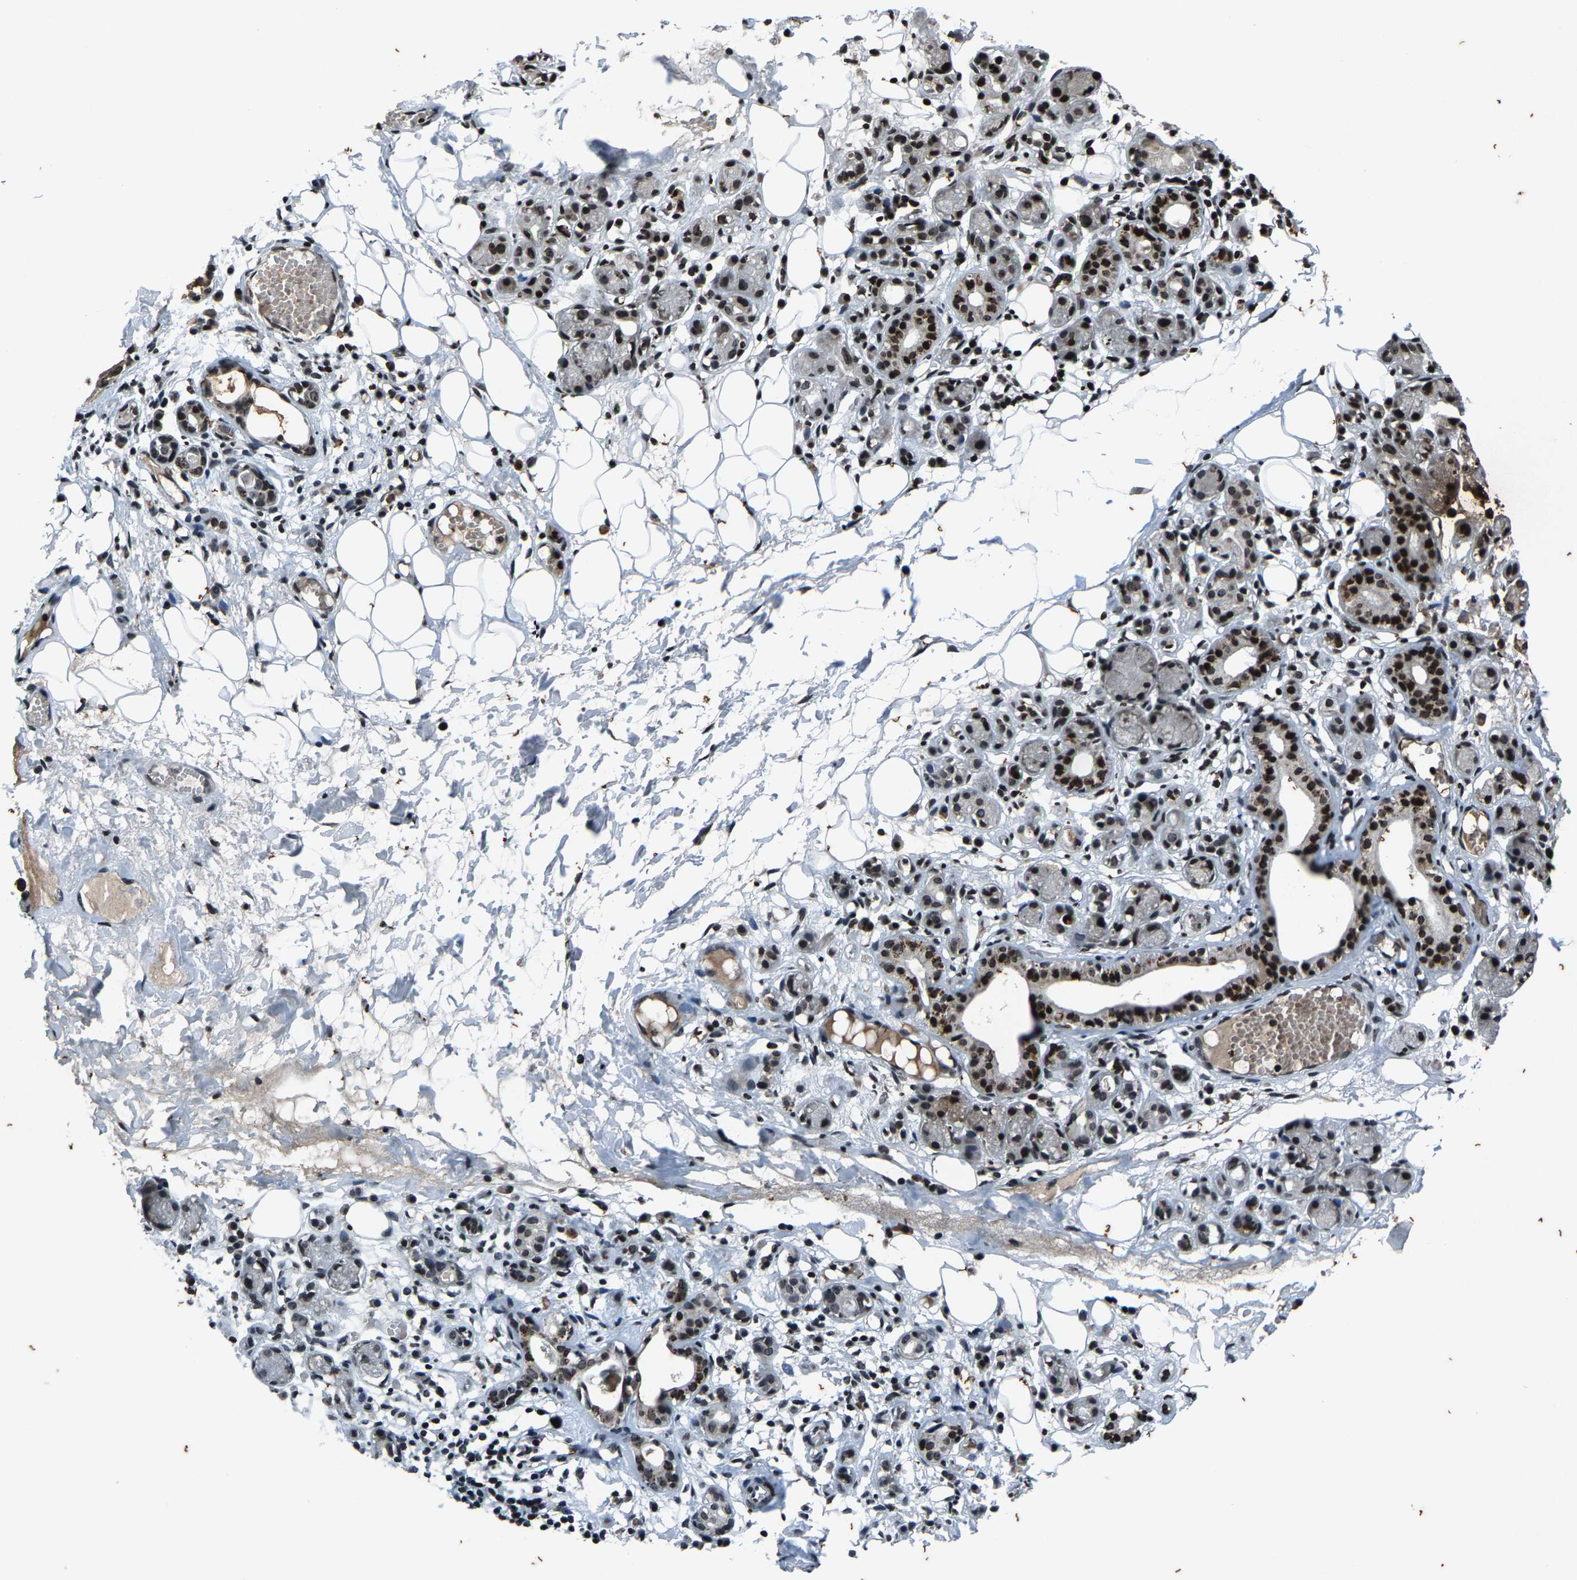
{"staining": {"intensity": "strong", "quantity": ">75%", "location": "nuclear"}, "tissue": "adipose tissue", "cell_type": "Adipocytes", "image_type": "normal", "snomed": [{"axis": "morphology", "description": "Normal tissue, NOS"}, {"axis": "morphology", "description": "Inflammation, NOS"}, {"axis": "topography", "description": "Vascular tissue"}, {"axis": "topography", "description": "Salivary gland"}], "caption": "IHC of unremarkable adipose tissue shows high levels of strong nuclear staining in about >75% of adipocytes.", "gene": "H4C1", "patient": {"sex": "female", "age": 75}}